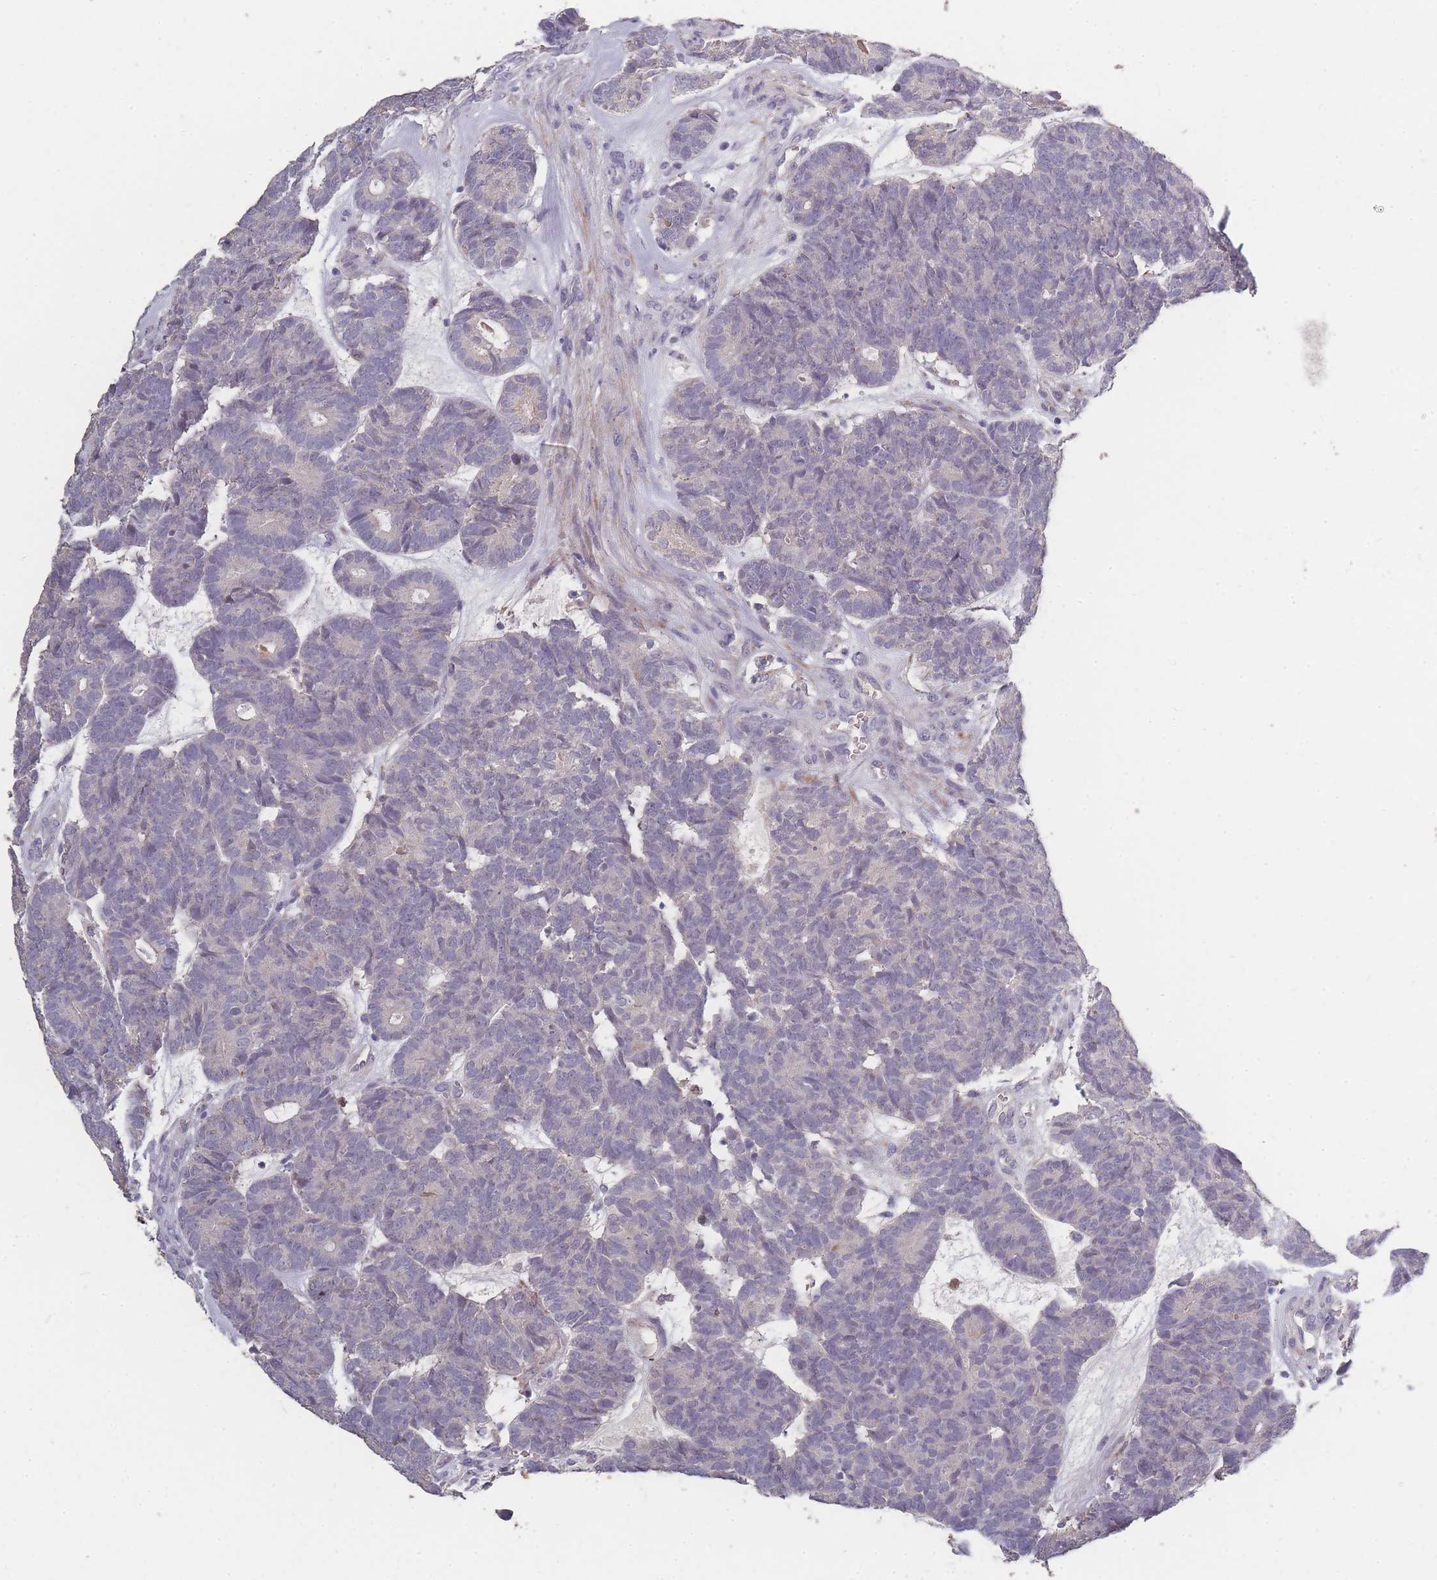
{"staining": {"intensity": "negative", "quantity": "none", "location": "none"}, "tissue": "head and neck cancer", "cell_type": "Tumor cells", "image_type": "cancer", "snomed": [{"axis": "morphology", "description": "Adenocarcinoma, NOS"}, {"axis": "topography", "description": "Head-Neck"}], "caption": "An image of head and neck cancer stained for a protein shows no brown staining in tumor cells.", "gene": "BST1", "patient": {"sex": "female", "age": 81}}